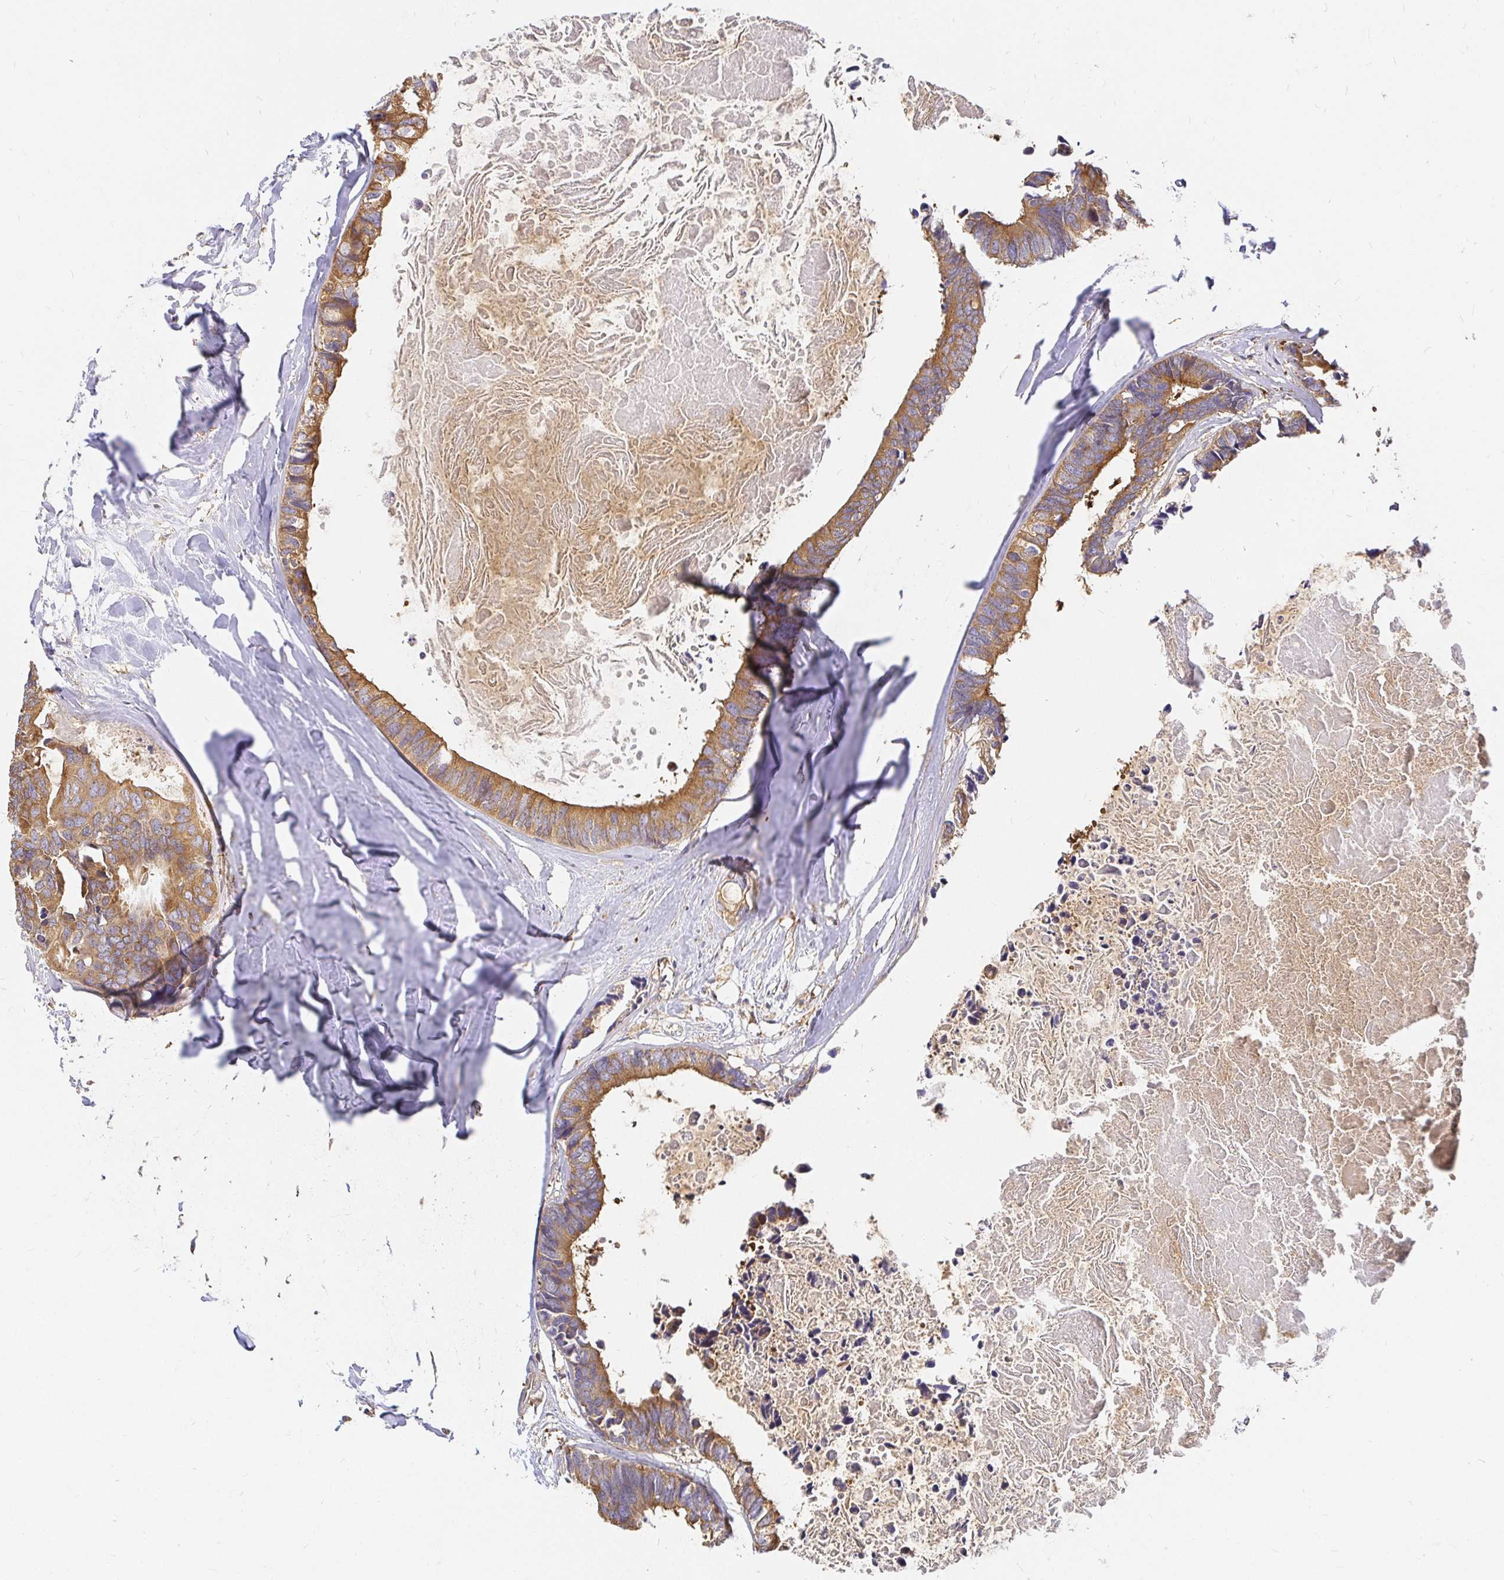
{"staining": {"intensity": "moderate", "quantity": ">75%", "location": "cytoplasmic/membranous"}, "tissue": "colorectal cancer", "cell_type": "Tumor cells", "image_type": "cancer", "snomed": [{"axis": "morphology", "description": "Adenocarcinoma, NOS"}, {"axis": "topography", "description": "Colon"}, {"axis": "topography", "description": "Rectum"}], "caption": "Adenocarcinoma (colorectal) stained for a protein exhibits moderate cytoplasmic/membranous positivity in tumor cells.", "gene": "KIF5B", "patient": {"sex": "male", "age": 57}}